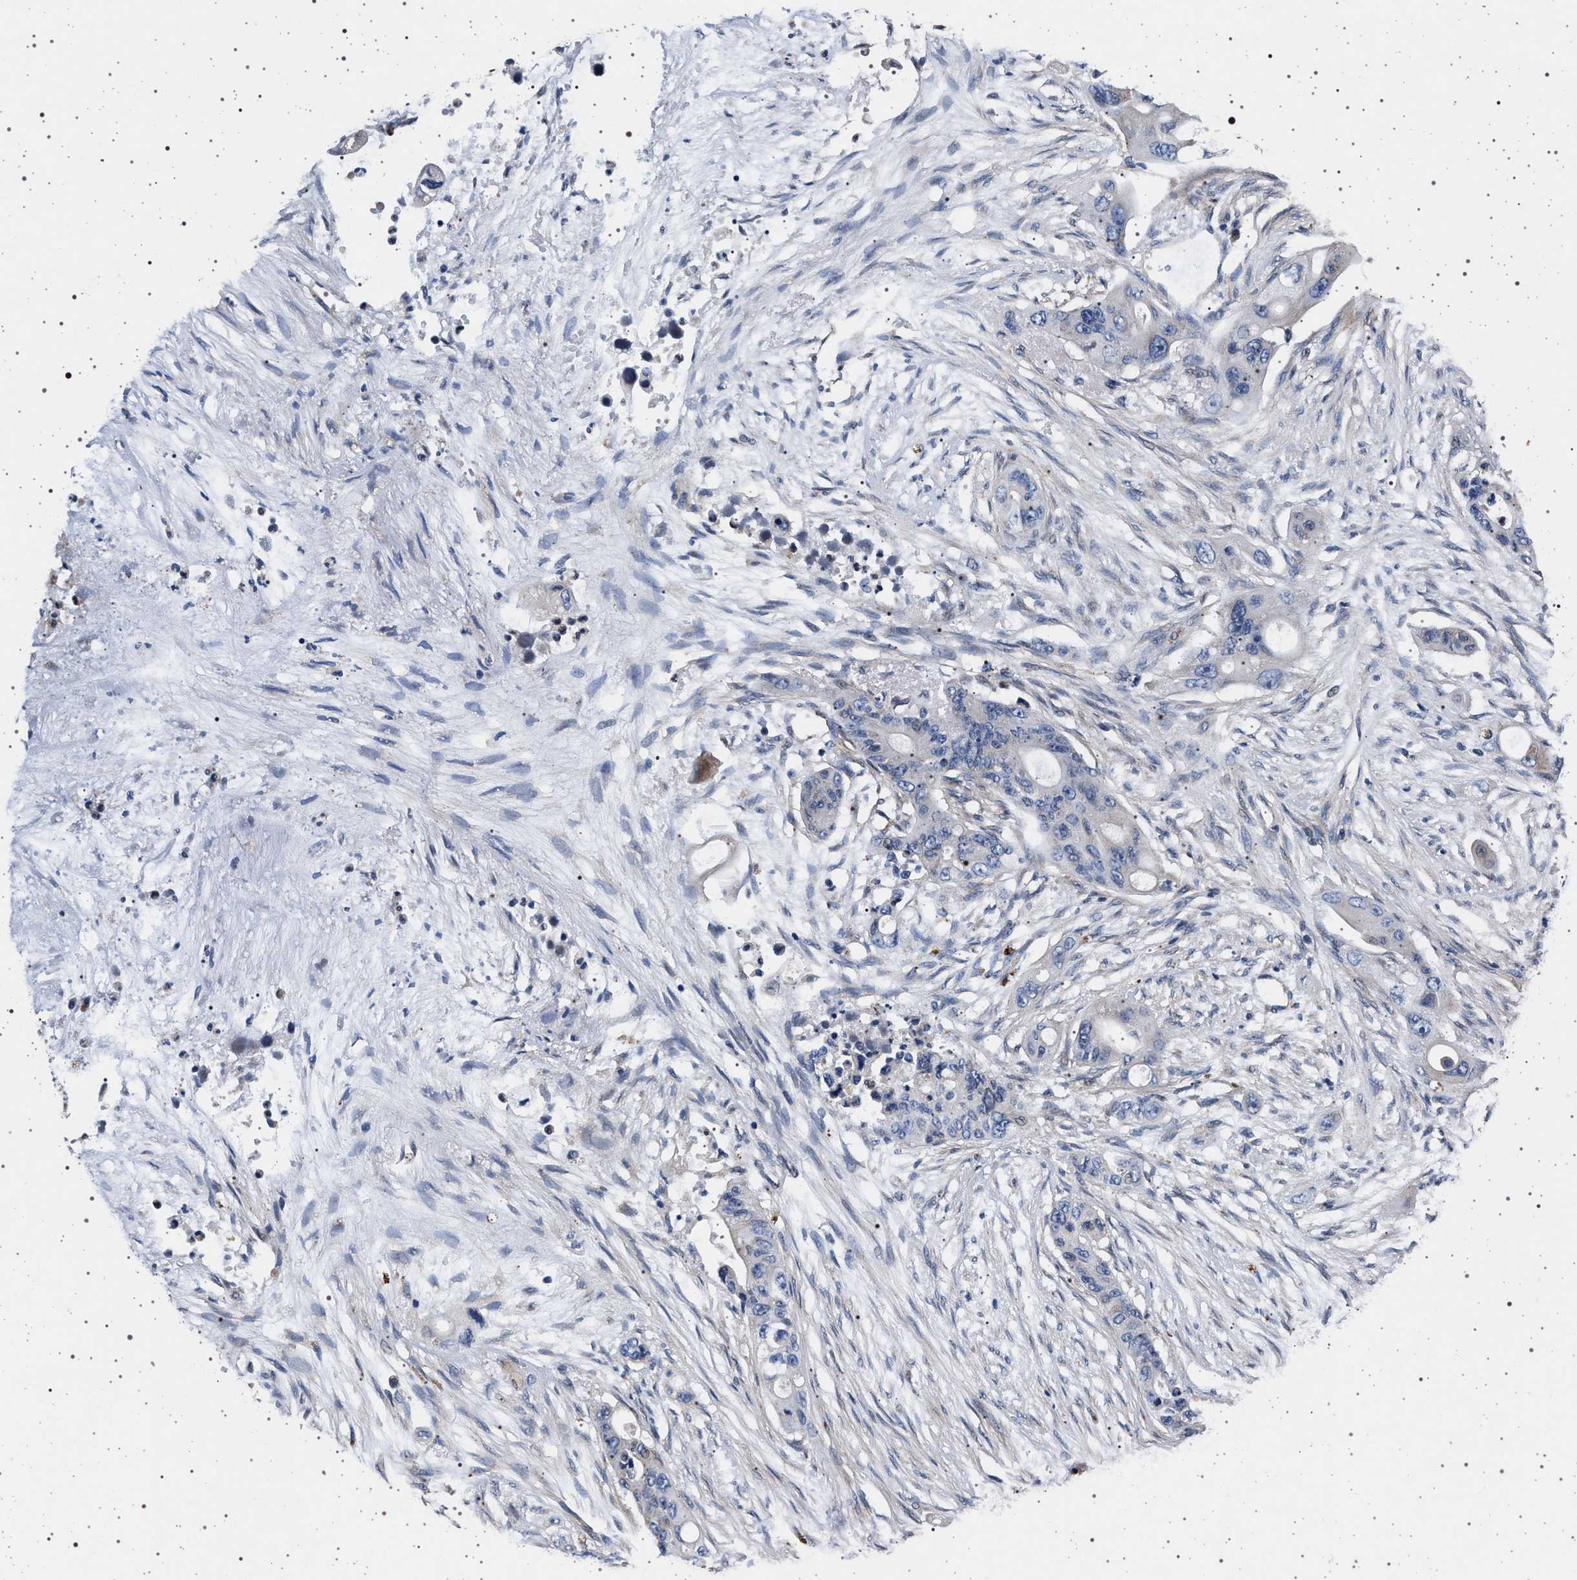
{"staining": {"intensity": "negative", "quantity": "none", "location": "none"}, "tissue": "colorectal cancer", "cell_type": "Tumor cells", "image_type": "cancer", "snomed": [{"axis": "morphology", "description": "Adenocarcinoma, NOS"}, {"axis": "topography", "description": "Colon"}], "caption": "Immunohistochemical staining of human adenocarcinoma (colorectal) reveals no significant positivity in tumor cells.", "gene": "KCNK6", "patient": {"sex": "female", "age": 57}}